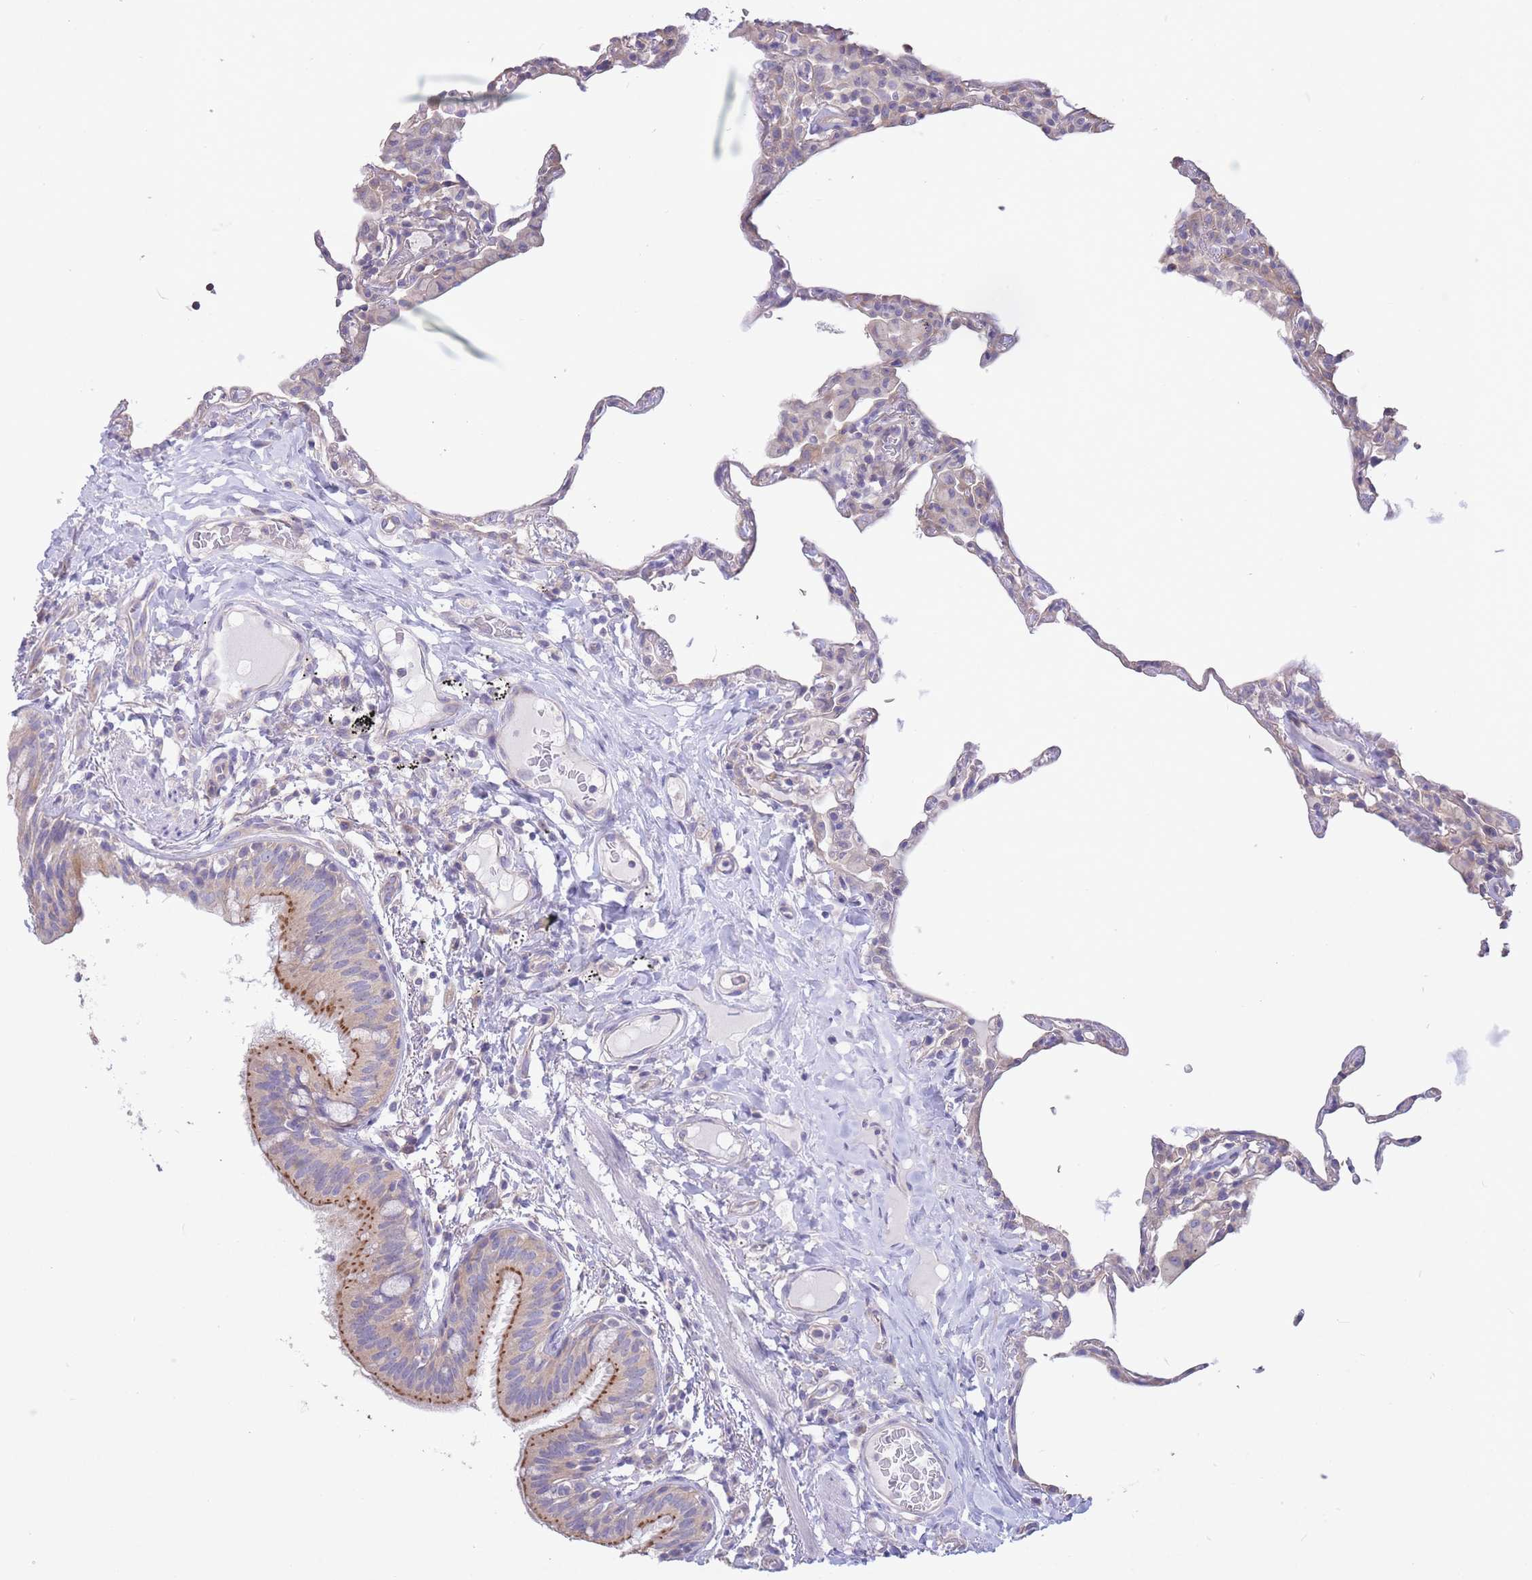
{"staining": {"intensity": "negative", "quantity": "none", "location": "none"}, "tissue": "lung", "cell_type": "Alveolar cells", "image_type": "normal", "snomed": [{"axis": "morphology", "description": "Normal tissue, NOS"}, {"axis": "topography", "description": "Lung"}], "caption": "DAB (3,3'-diaminobenzidine) immunohistochemical staining of normal lung shows no significant staining in alveolar cells. (DAB IHC with hematoxylin counter stain).", "gene": "ALS2CL", "patient": {"sex": "female", "age": 57}}